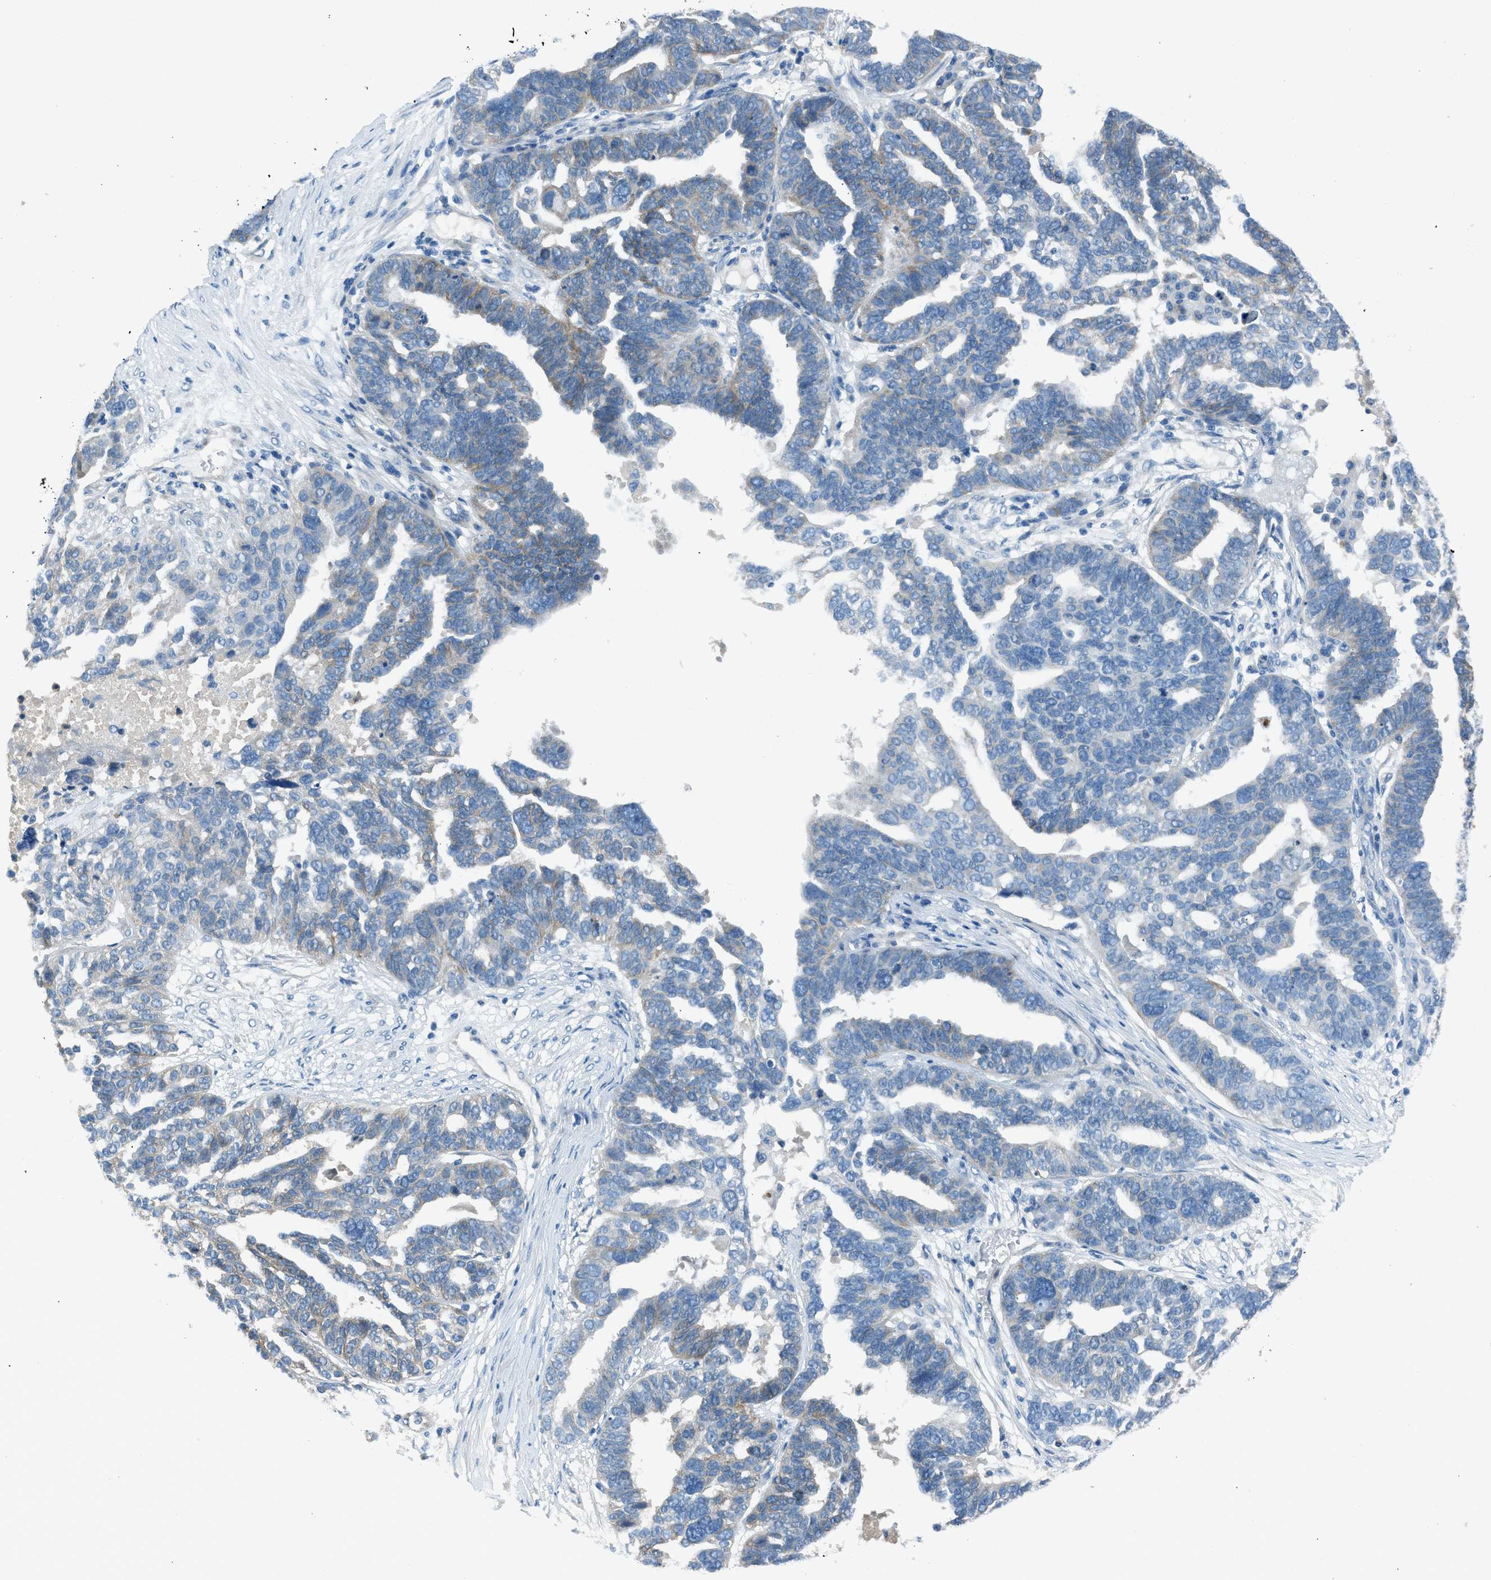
{"staining": {"intensity": "weak", "quantity": "<25%", "location": "cytoplasmic/membranous"}, "tissue": "ovarian cancer", "cell_type": "Tumor cells", "image_type": "cancer", "snomed": [{"axis": "morphology", "description": "Cystadenocarcinoma, serous, NOS"}, {"axis": "topography", "description": "Ovary"}], "caption": "An immunohistochemistry photomicrograph of ovarian cancer is shown. There is no staining in tumor cells of ovarian cancer.", "gene": "BMP1", "patient": {"sex": "female", "age": 59}}